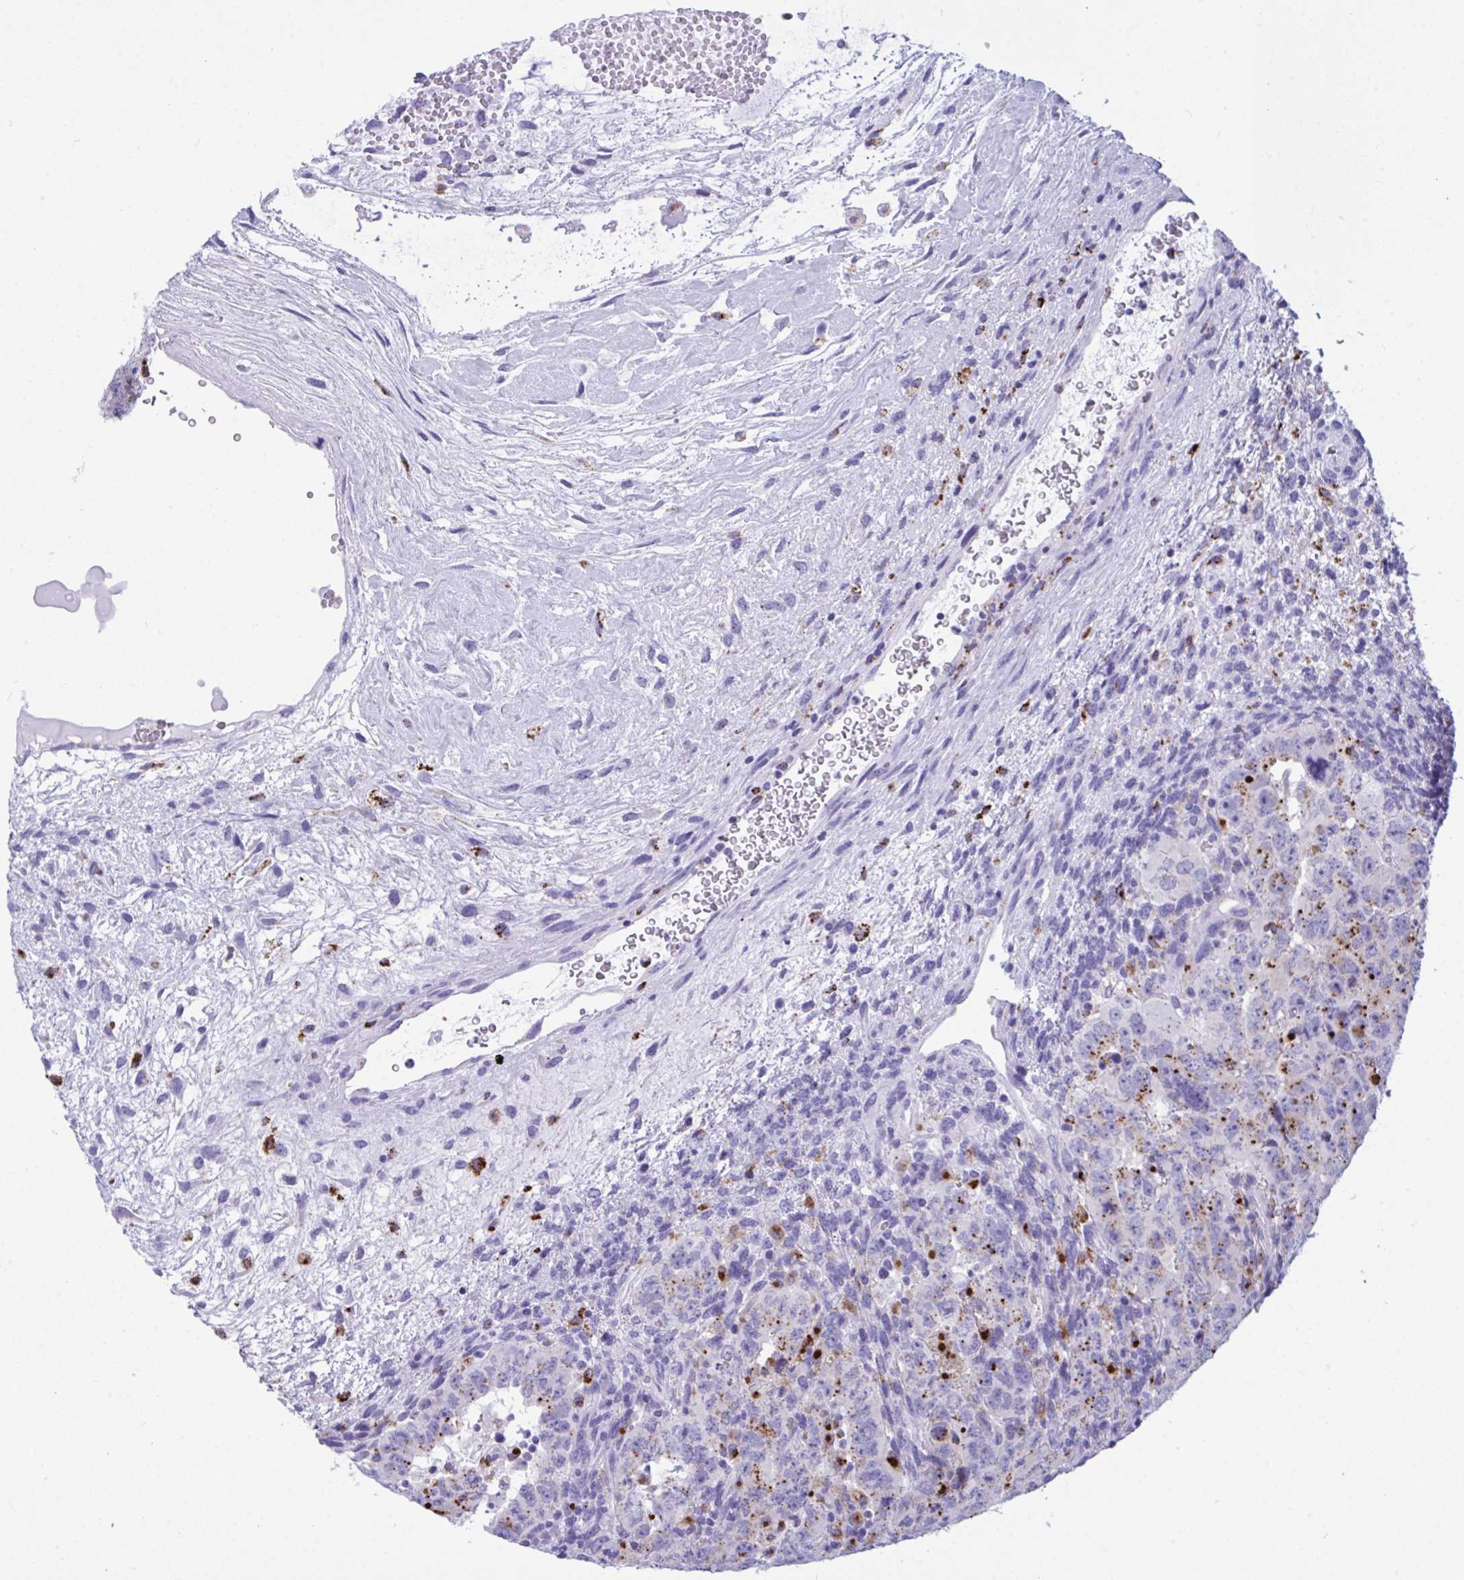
{"staining": {"intensity": "moderate", "quantity": "25%-75%", "location": "cytoplasmic/membranous"}, "tissue": "testis cancer", "cell_type": "Tumor cells", "image_type": "cancer", "snomed": [{"axis": "morphology", "description": "Carcinoma, Embryonal, NOS"}, {"axis": "topography", "description": "Testis"}], "caption": "Tumor cells display medium levels of moderate cytoplasmic/membranous staining in approximately 25%-75% of cells in human testis embryonal carcinoma. (DAB IHC with brightfield microscopy, high magnification).", "gene": "CPVL", "patient": {"sex": "male", "age": 24}}